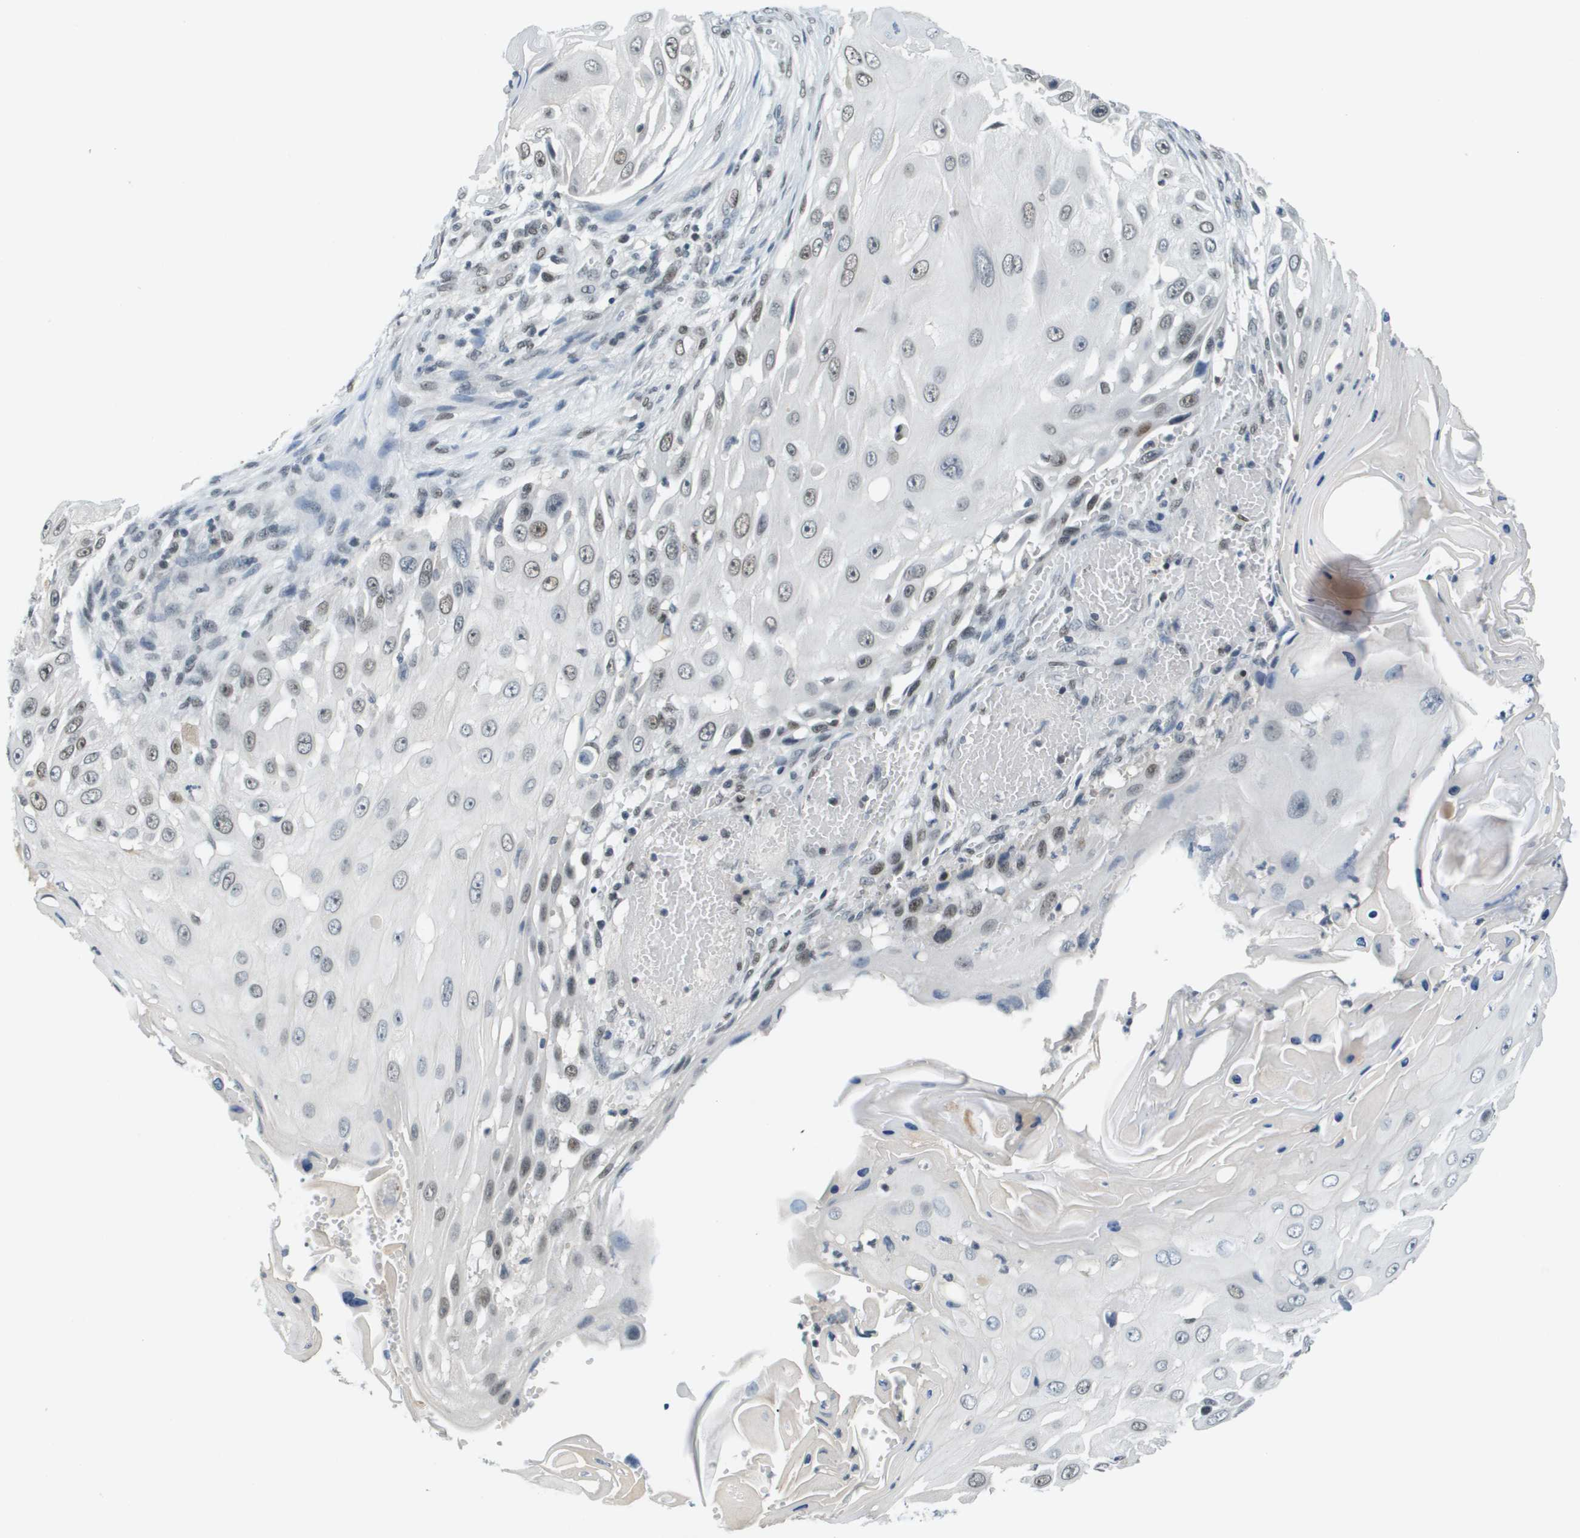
{"staining": {"intensity": "moderate", "quantity": "<25%", "location": "nuclear"}, "tissue": "skin cancer", "cell_type": "Tumor cells", "image_type": "cancer", "snomed": [{"axis": "morphology", "description": "Squamous cell carcinoma, NOS"}, {"axis": "topography", "description": "Skin"}], "caption": "A high-resolution image shows IHC staining of skin cancer (squamous cell carcinoma), which exhibits moderate nuclear positivity in about <25% of tumor cells.", "gene": "CBX5", "patient": {"sex": "female", "age": 44}}